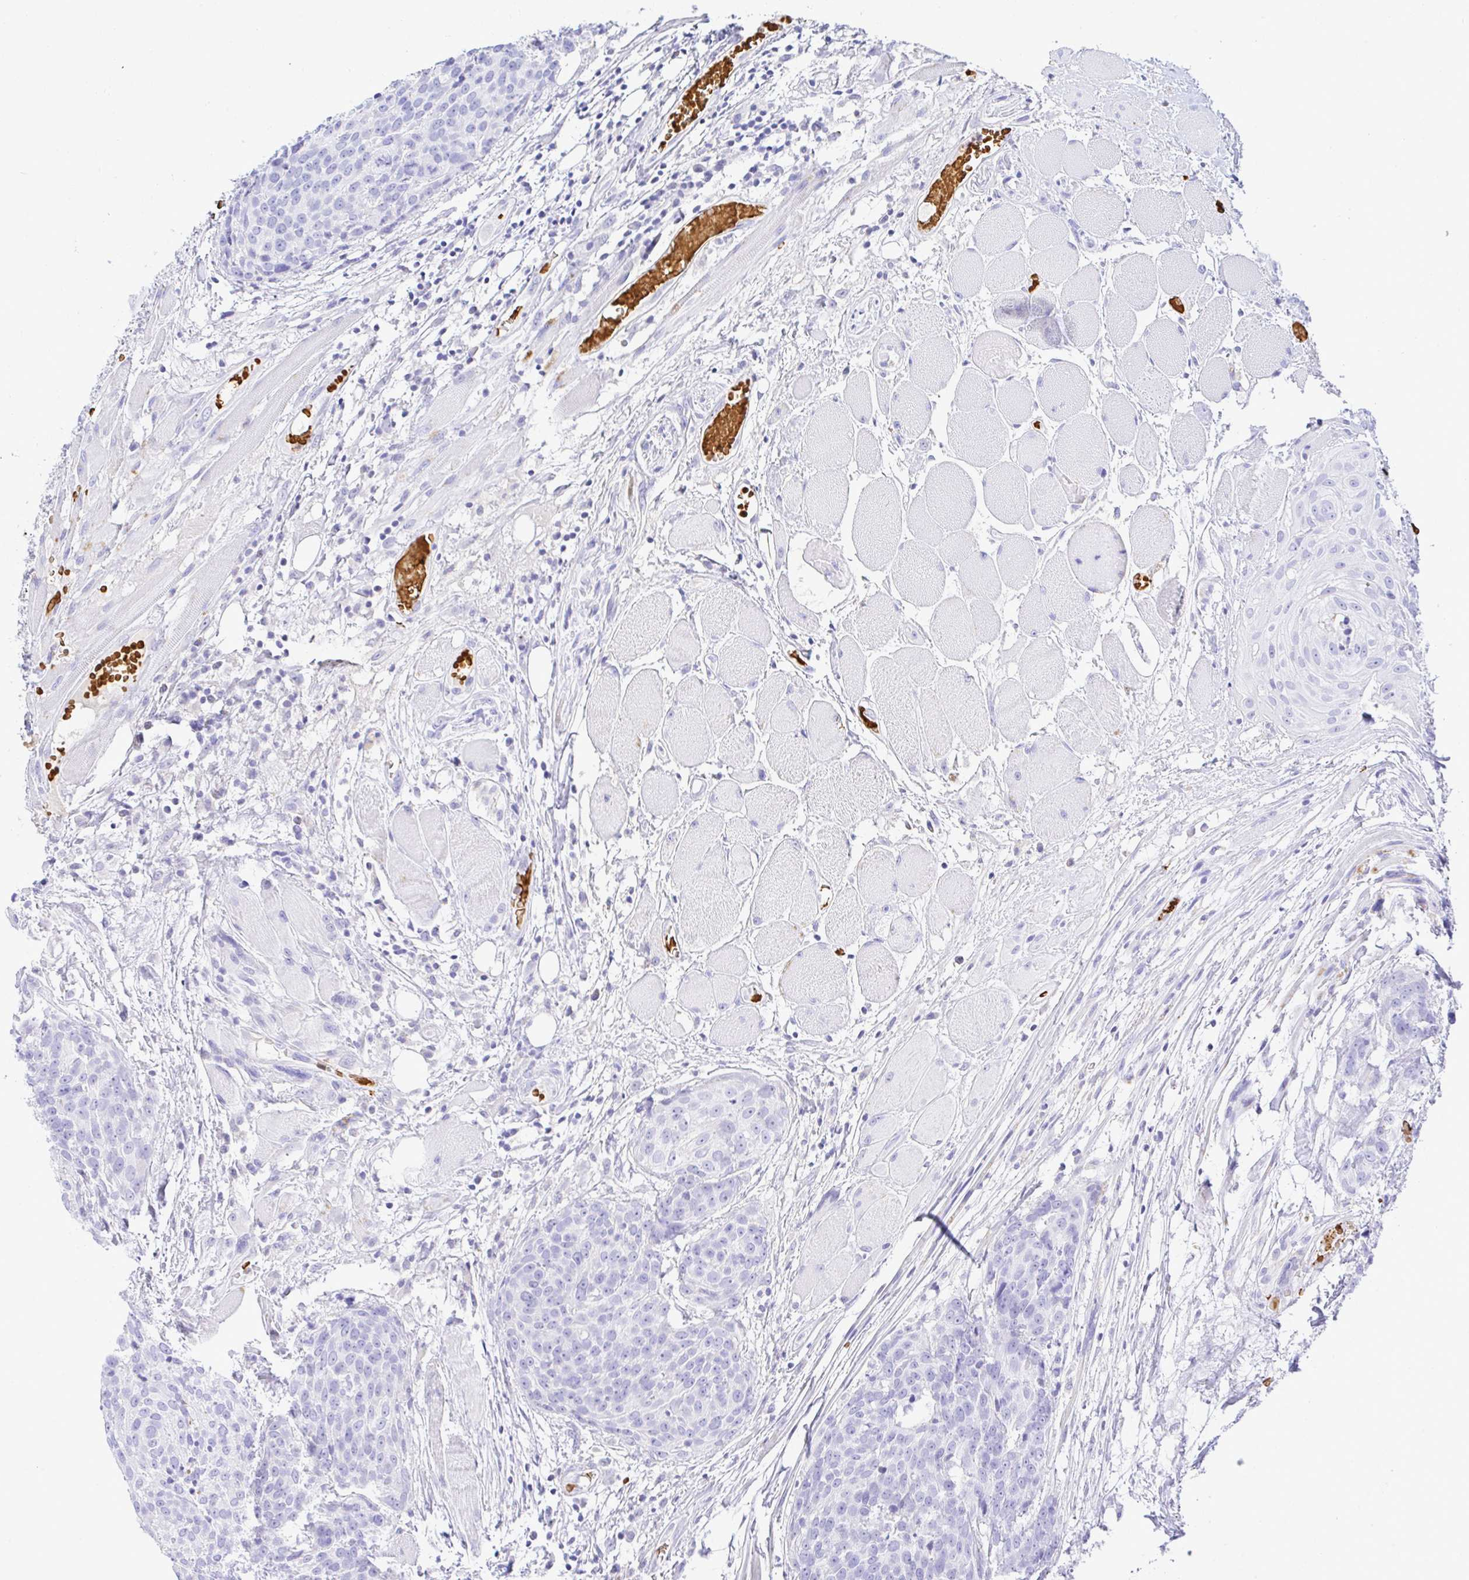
{"staining": {"intensity": "negative", "quantity": "none", "location": "none"}, "tissue": "head and neck cancer", "cell_type": "Tumor cells", "image_type": "cancer", "snomed": [{"axis": "morphology", "description": "Squamous cell carcinoma, NOS"}, {"axis": "topography", "description": "Oral tissue"}, {"axis": "topography", "description": "Head-Neck"}], "caption": "DAB (3,3'-diaminobenzidine) immunohistochemical staining of head and neck squamous cell carcinoma reveals no significant expression in tumor cells.", "gene": "ZNF221", "patient": {"sex": "male", "age": 64}}